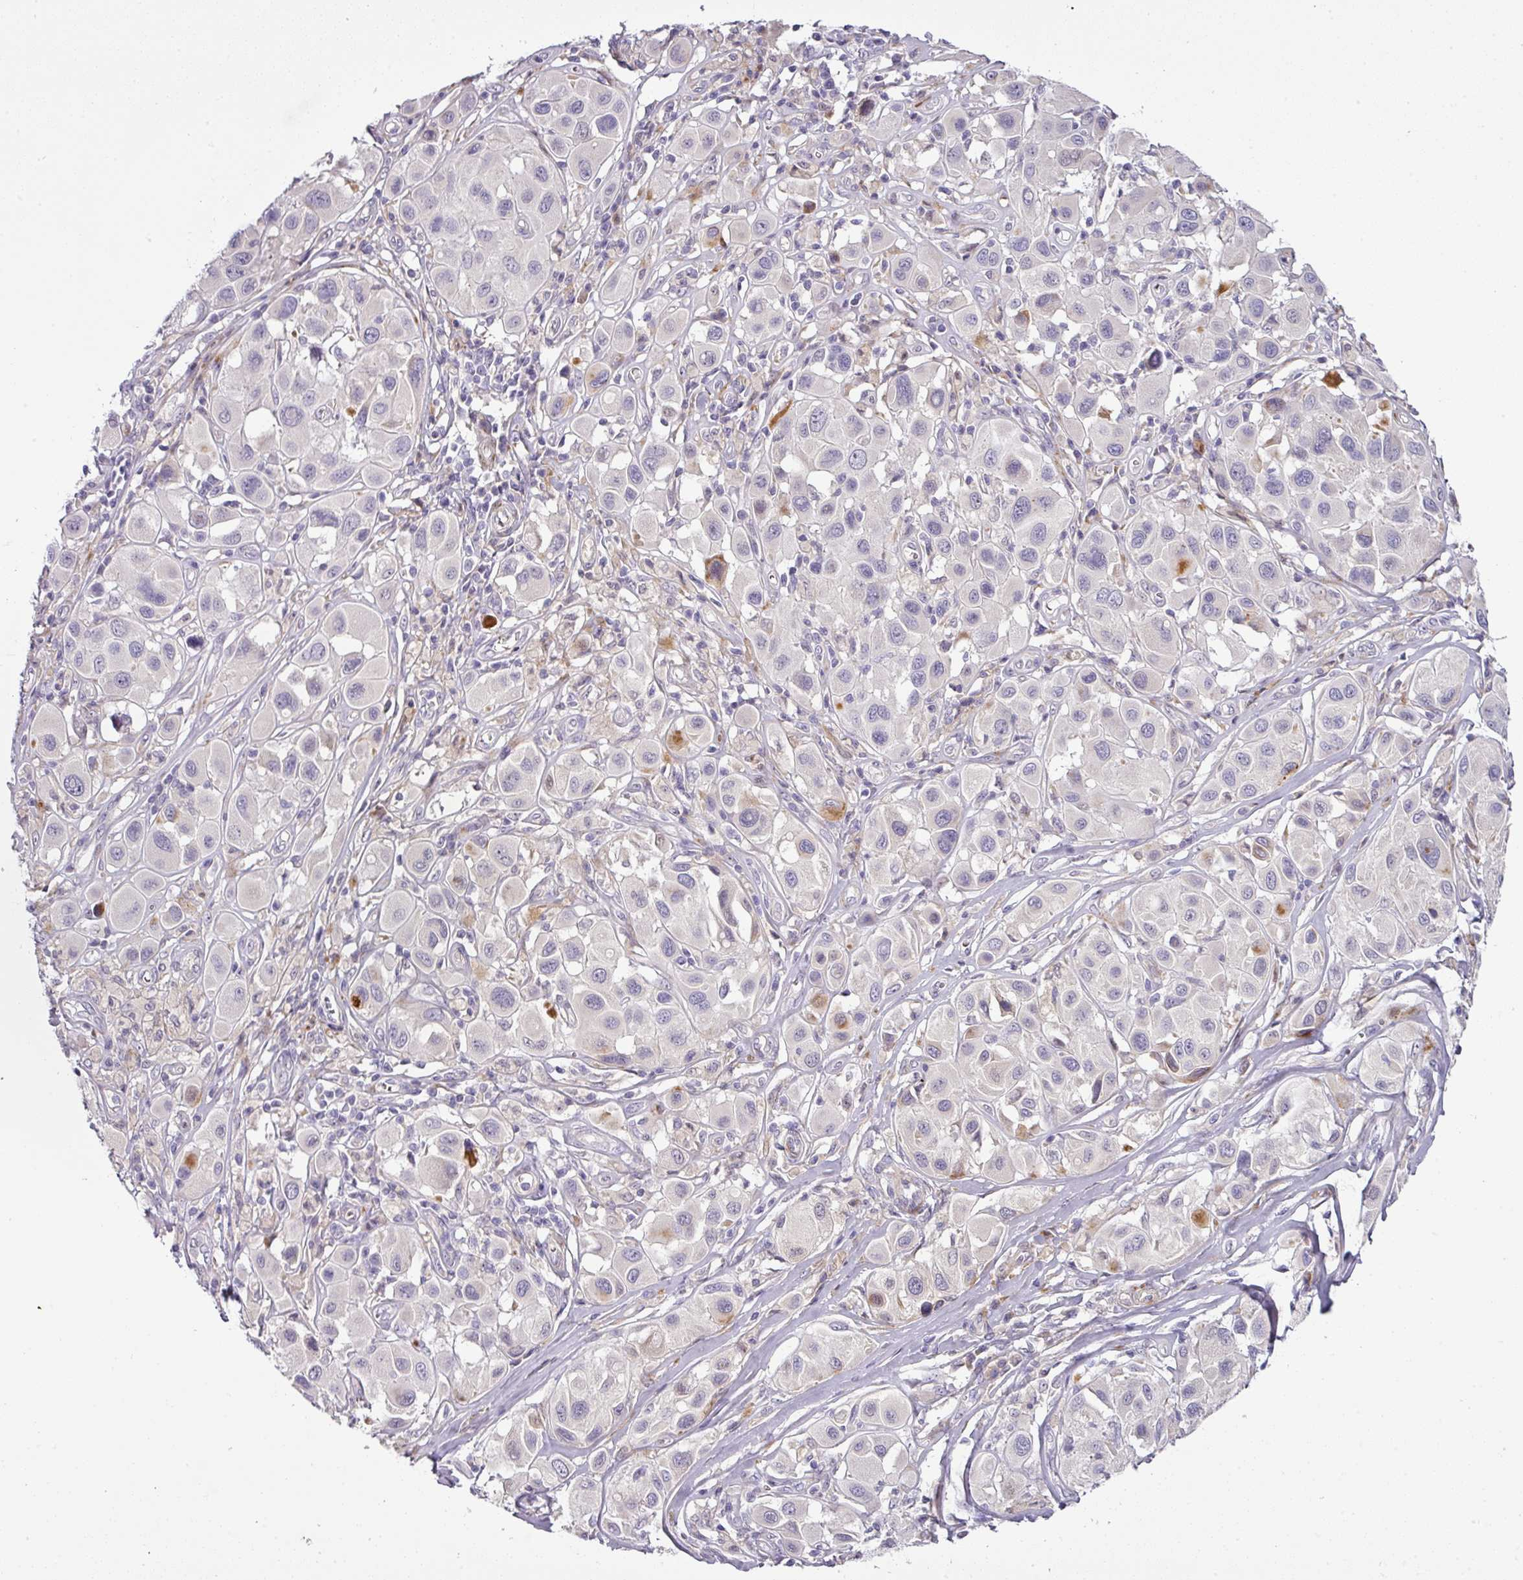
{"staining": {"intensity": "negative", "quantity": "none", "location": "none"}, "tissue": "melanoma", "cell_type": "Tumor cells", "image_type": "cancer", "snomed": [{"axis": "morphology", "description": "Malignant melanoma, Metastatic site"}, {"axis": "topography", "description": "Skin"}], "caption": "Micrograph shows no significant protein expression in tumor cells of malignant melanoma (metastatic site).", "gene": "ATP6V1F", "patient": {"sex": "male", "age": 41}}